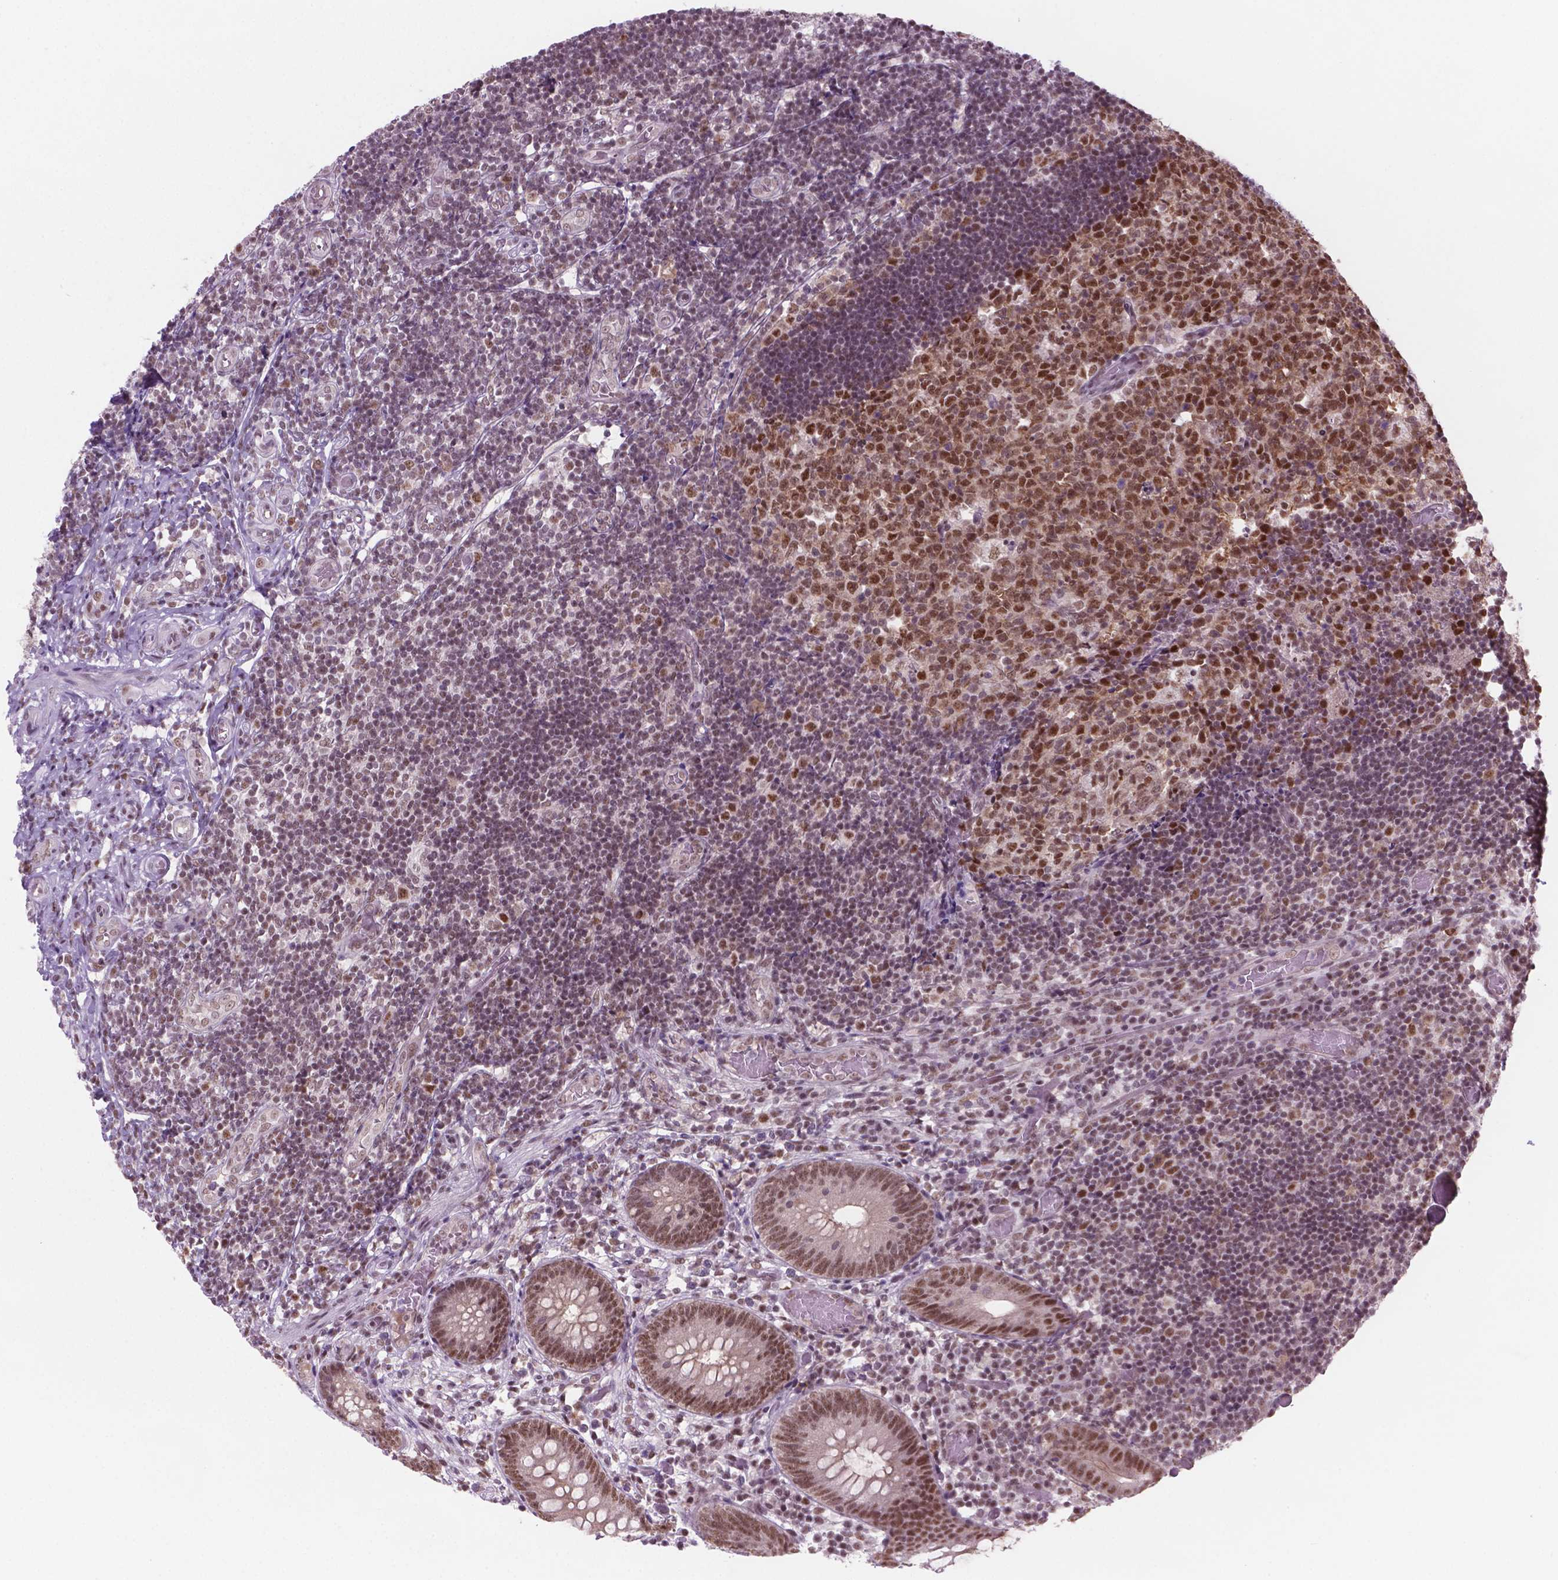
{"staining": {"intensity": "moderate", "quantity": ">75%", "location": "nuclear"}, "tissue": "appendix", "cell_type": "Glandular cells", "image_type": "normal", "snomed": [{"axis": "morphology", "description": "Normal tissue, NOS"}, {"axis": "topography", "description": "Appendix"}], "caption": "A medium amount of moderate nuclear expression is seen in approximately >75% of glandular cells in benign appendix.", "gene": "PHAX", "patient": {"sex": "female", "age": 32}}